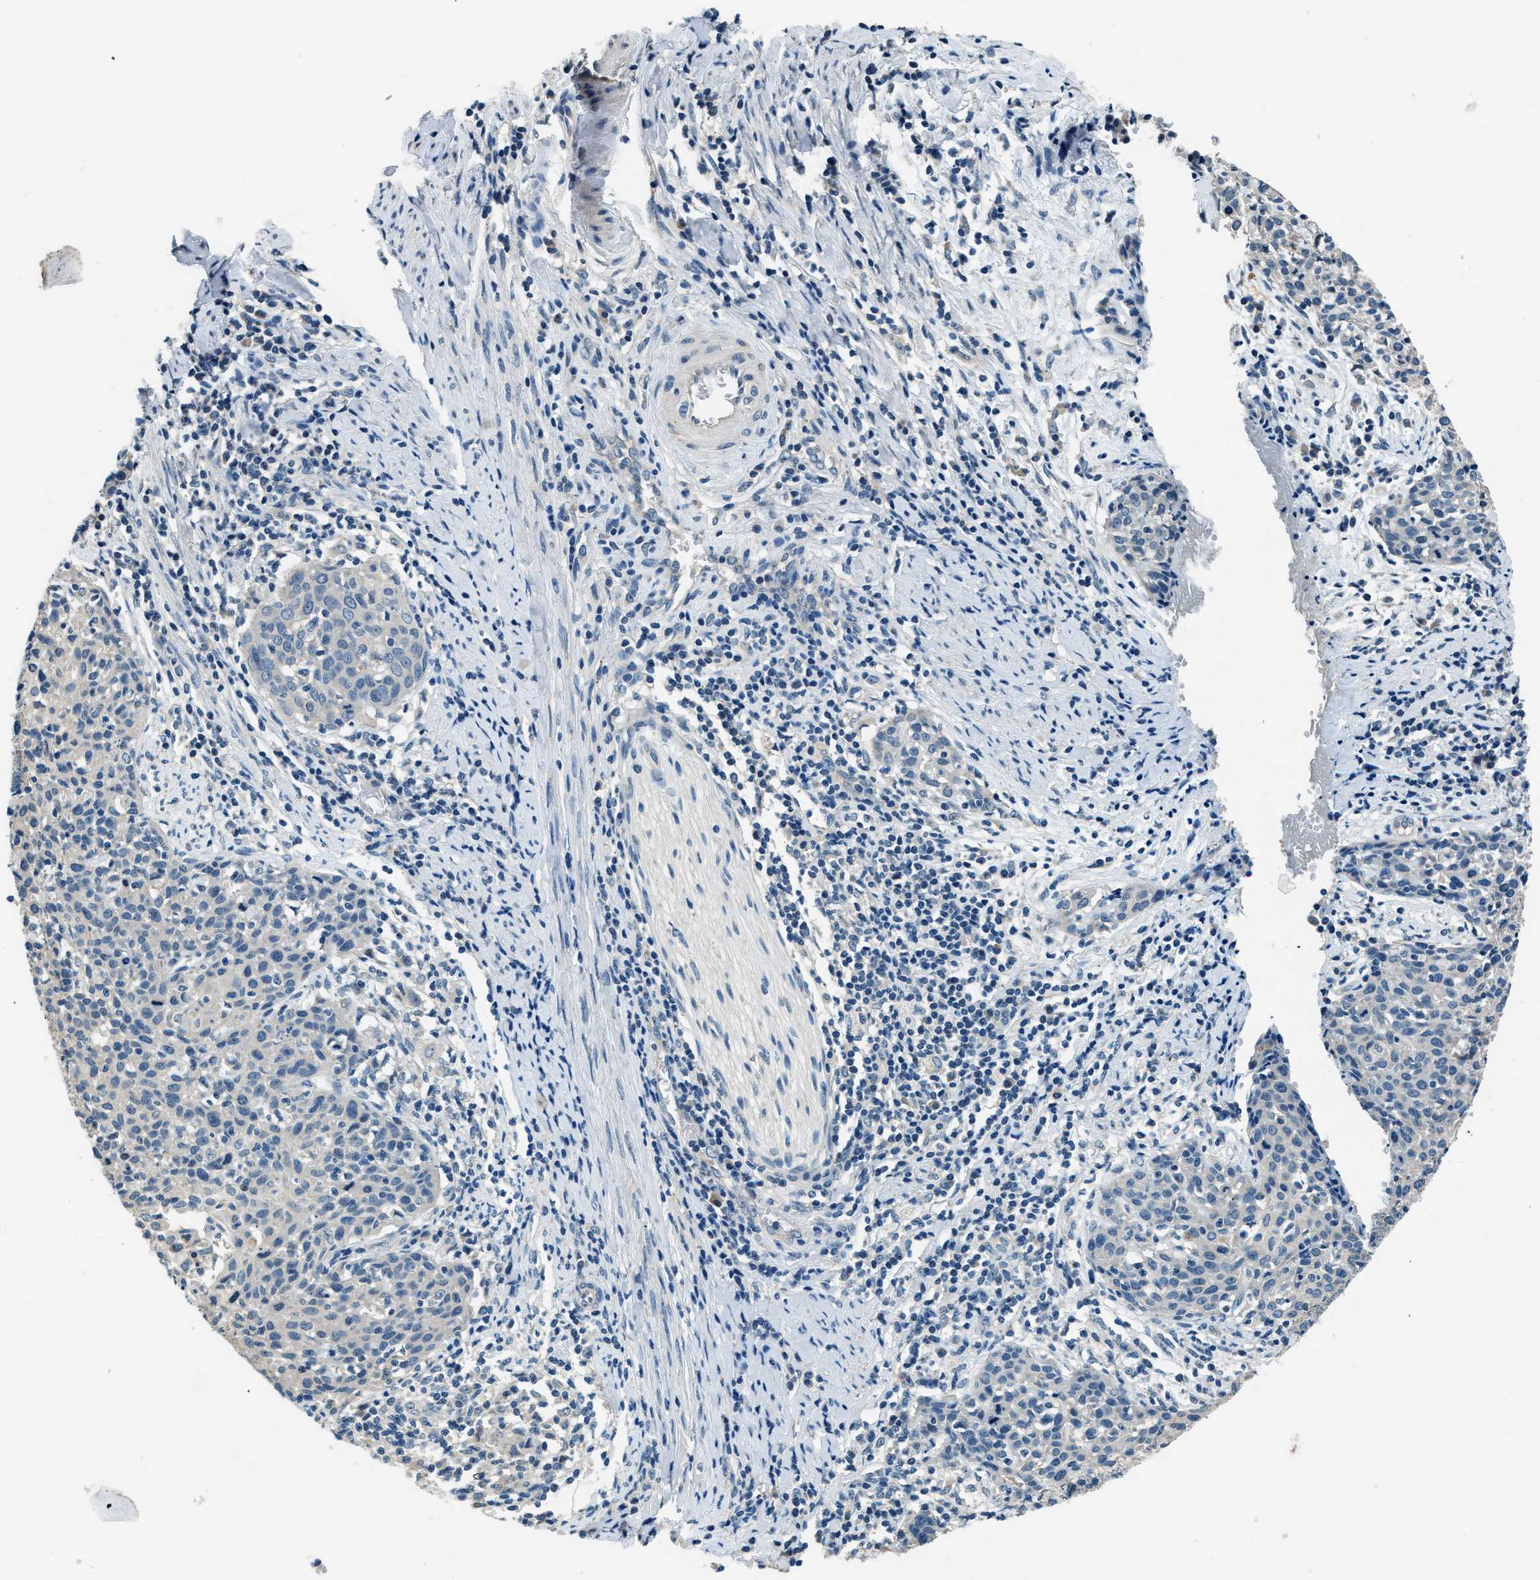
{"staining": {"intensity": "negative", "quantity": "none", "location": "none"}, "tissue": "cervical cancer", "cell_type": "Tumor cells", "image_type": "cancer", "snomed": [{"axis": "morphology", "description": "Squamous cell carcinoma, NOS"}, {"axis": "topography", "description": "Cervix"}], "caption": "High magnification brightfield microscopy of cervical squamous cell carcinoma stained with DAB (brown) and counterstained with hematoxylin (blue): tumor cells show no significant positivity.", "gene": "NME8", "patient": {"sex": "female", "age": 38}}